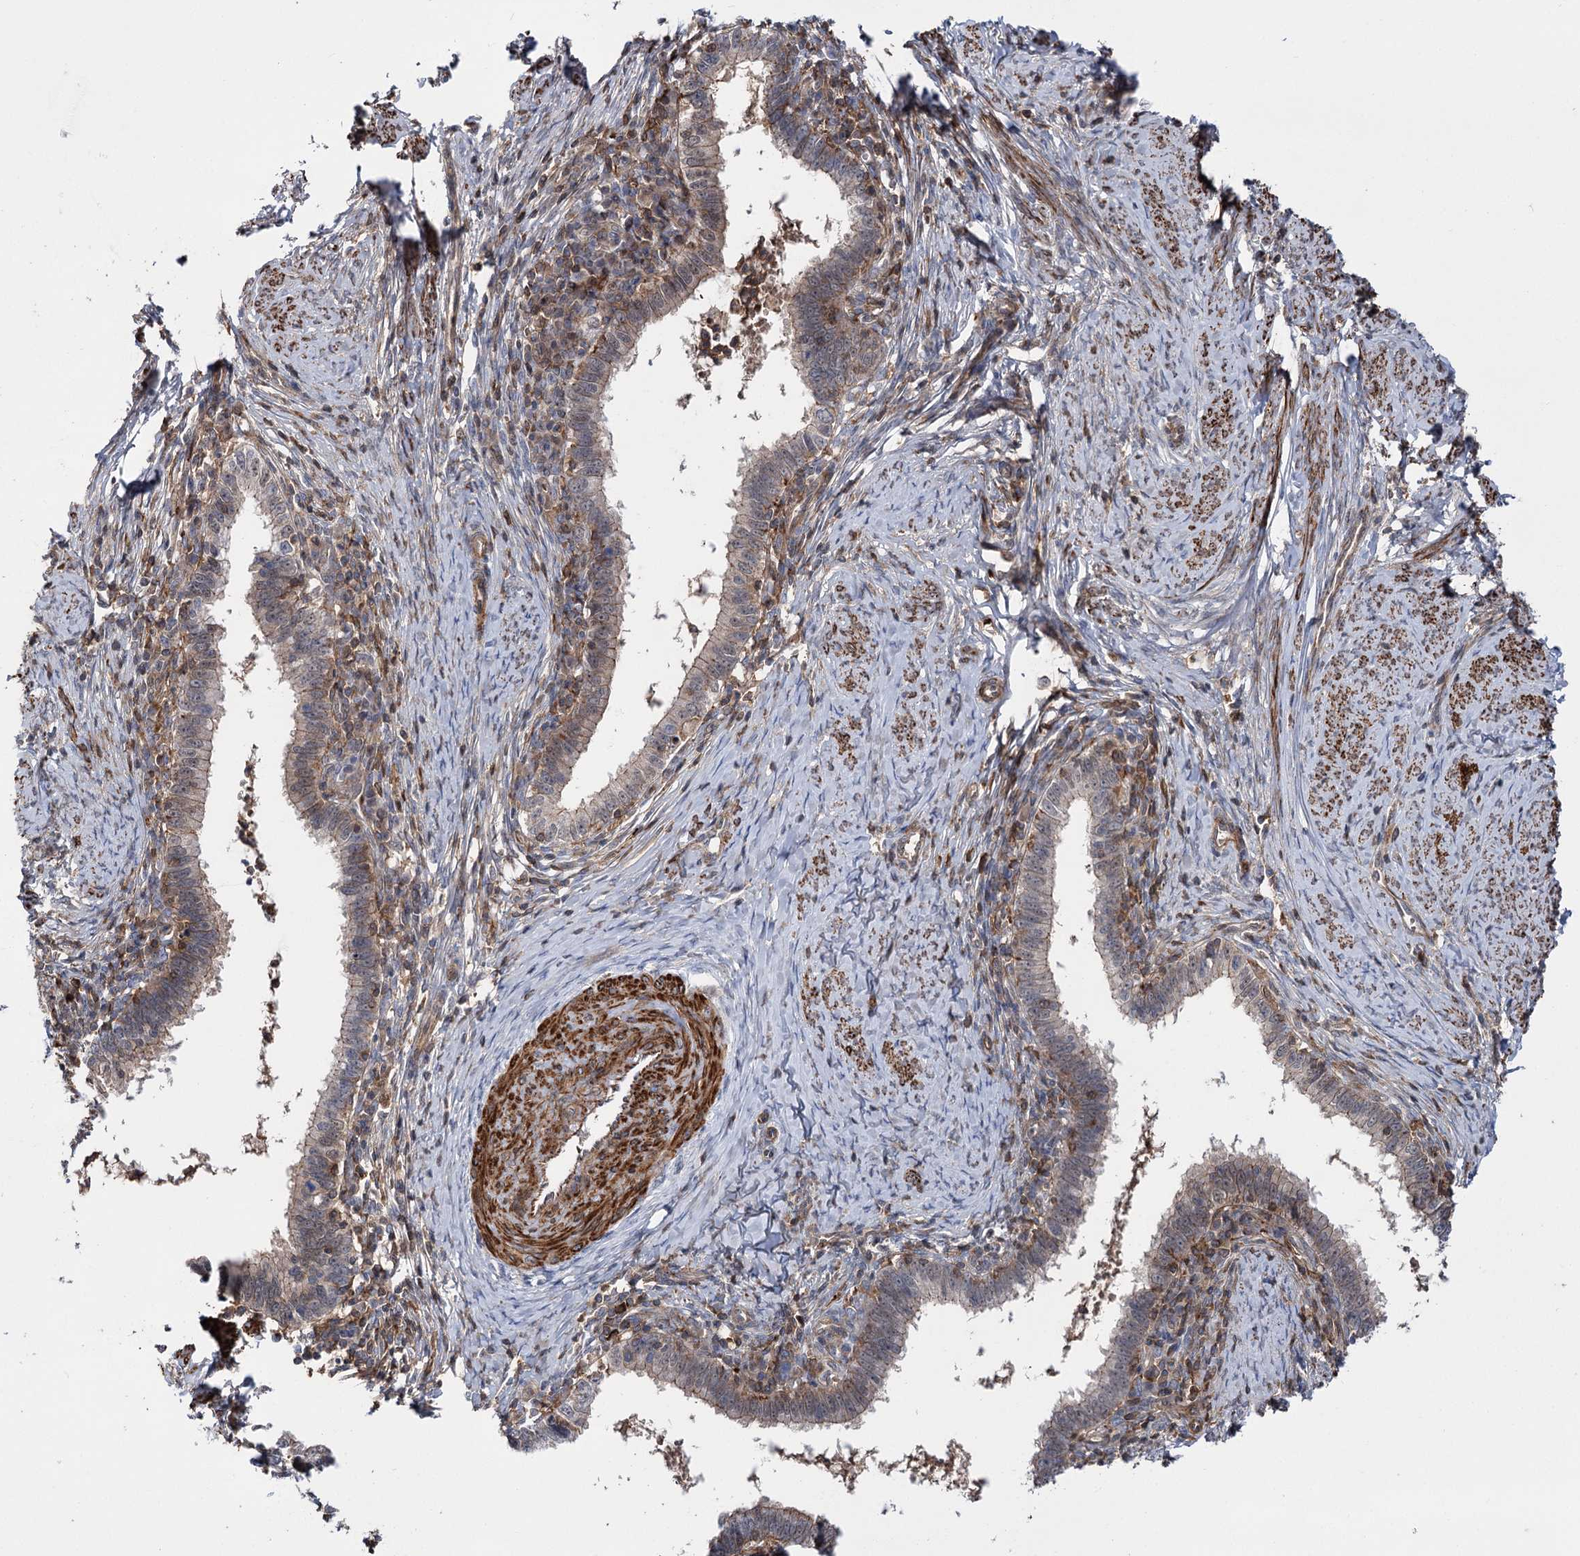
{"staining": {"intensity": "weak", "quantity": "<25%", "location": "cytoplasmic/membranous,nuclear"}, "tissue": "cervical cancer", "cell_type": "Tumor cells", "image_type": "cancer", "snomed": [{"axis": "morphology", "description": "Adenocarcinoma, NOS"}, {"axis": "topography", "description": "Cervix"}], "caption": "Protein analysis of adenocarcinoma (cervical) demonstrates no significant staining in tumor cells.", "gene": "DPP3", "patient": {"sex": "female", "age": 36}}